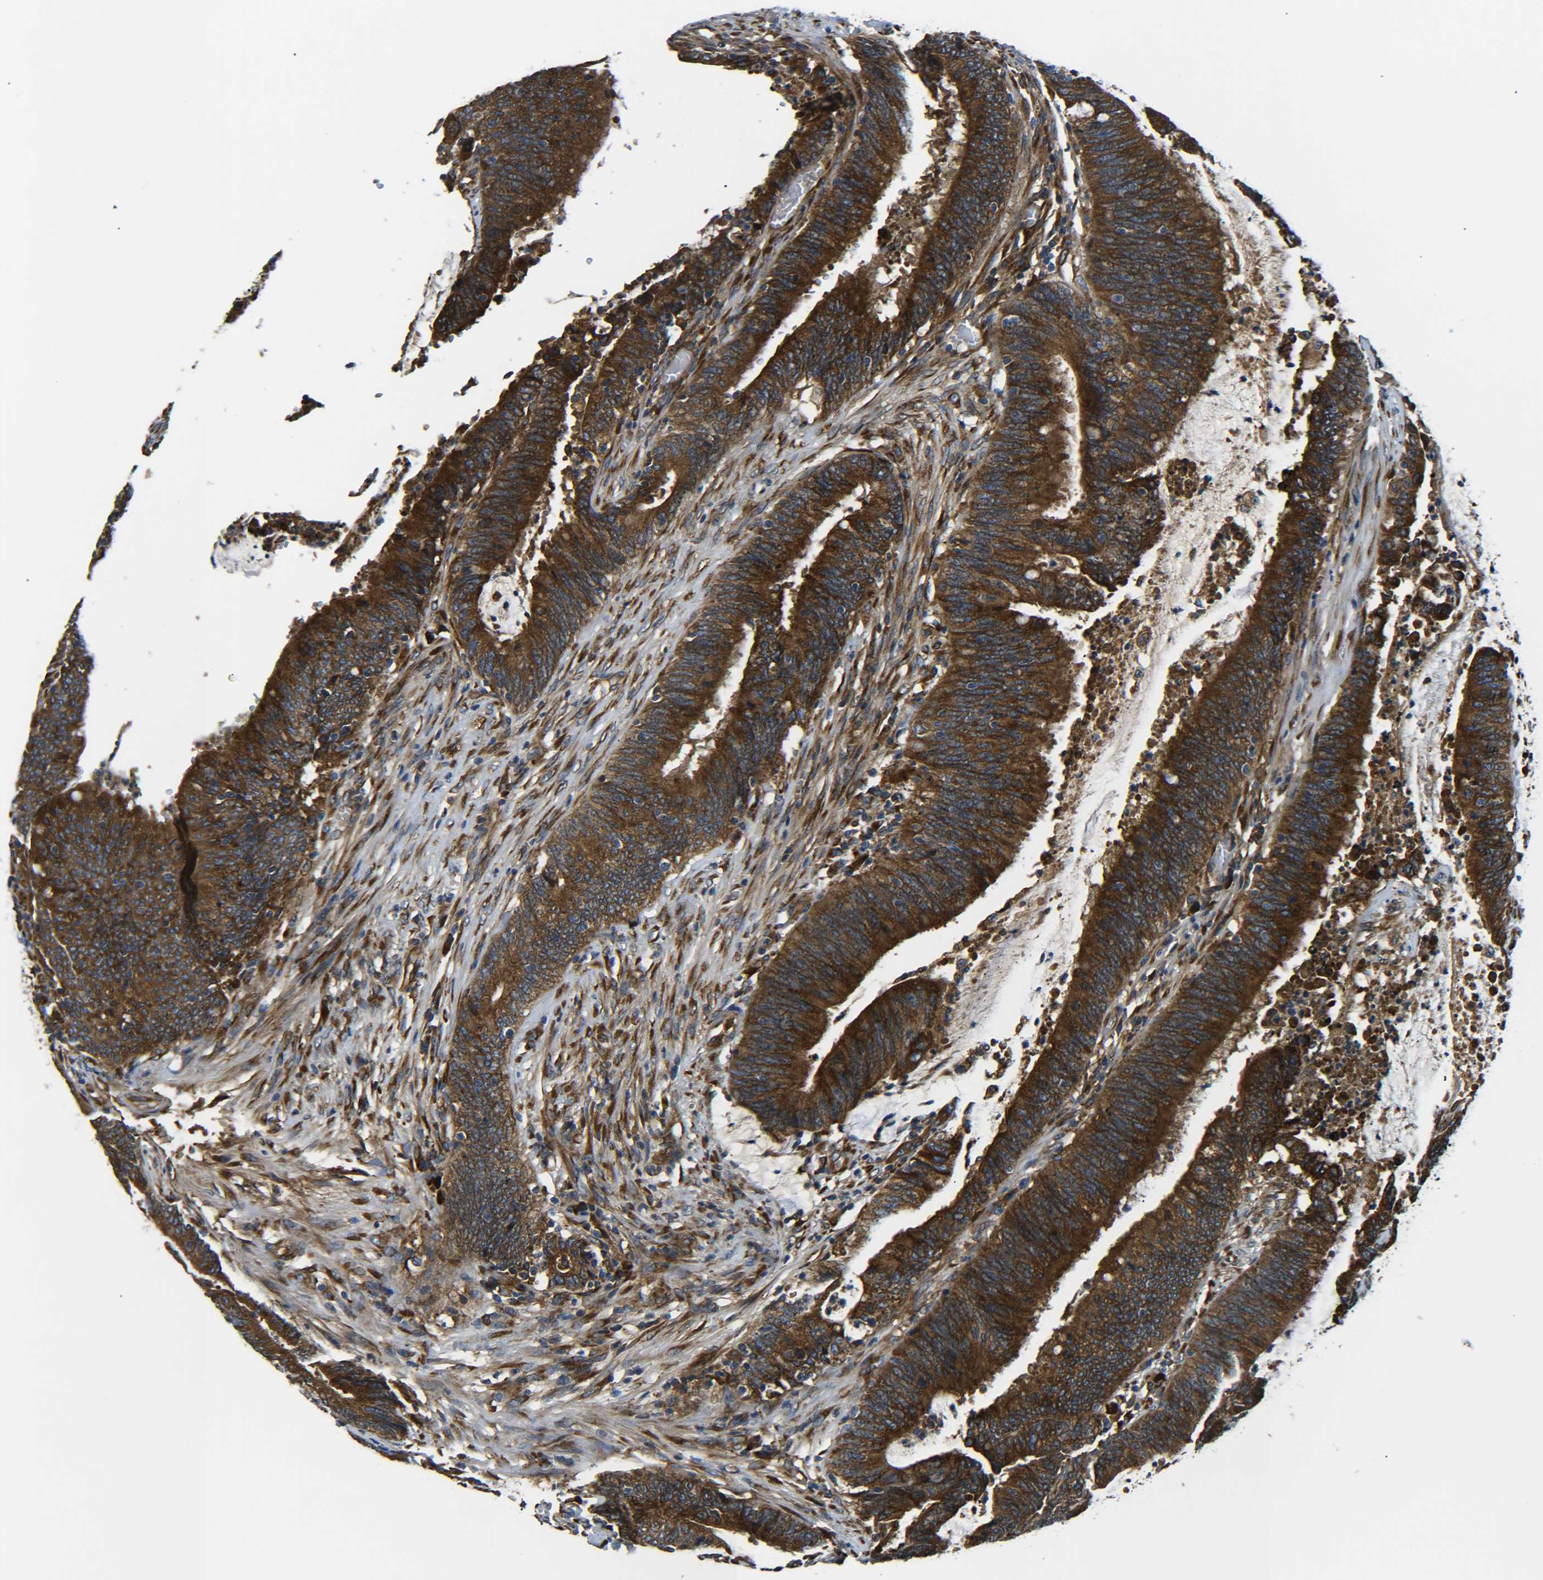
{"staining": {"intensity": "strong", "quantity": ">75%", "location": "cytoplasmic/membranous"}, "tissue": "colorectal cancer", "cell_type": "Tumor cells", "image_type": "cancer", "snomed": [{"axis": "morphology", "description": "Adenocarcinoma, NOS"}, {"axis": "topography", "description": "Rectum"}], "caption": "There is high levels of strong cytoplasmic/membranous expression in tumor cells of colorectal adenocarcinoma, as demonstrated by immunohistochemical staining (brown color).", "gene": "PREB", "patient": {"sex": "female", "age": 66}}